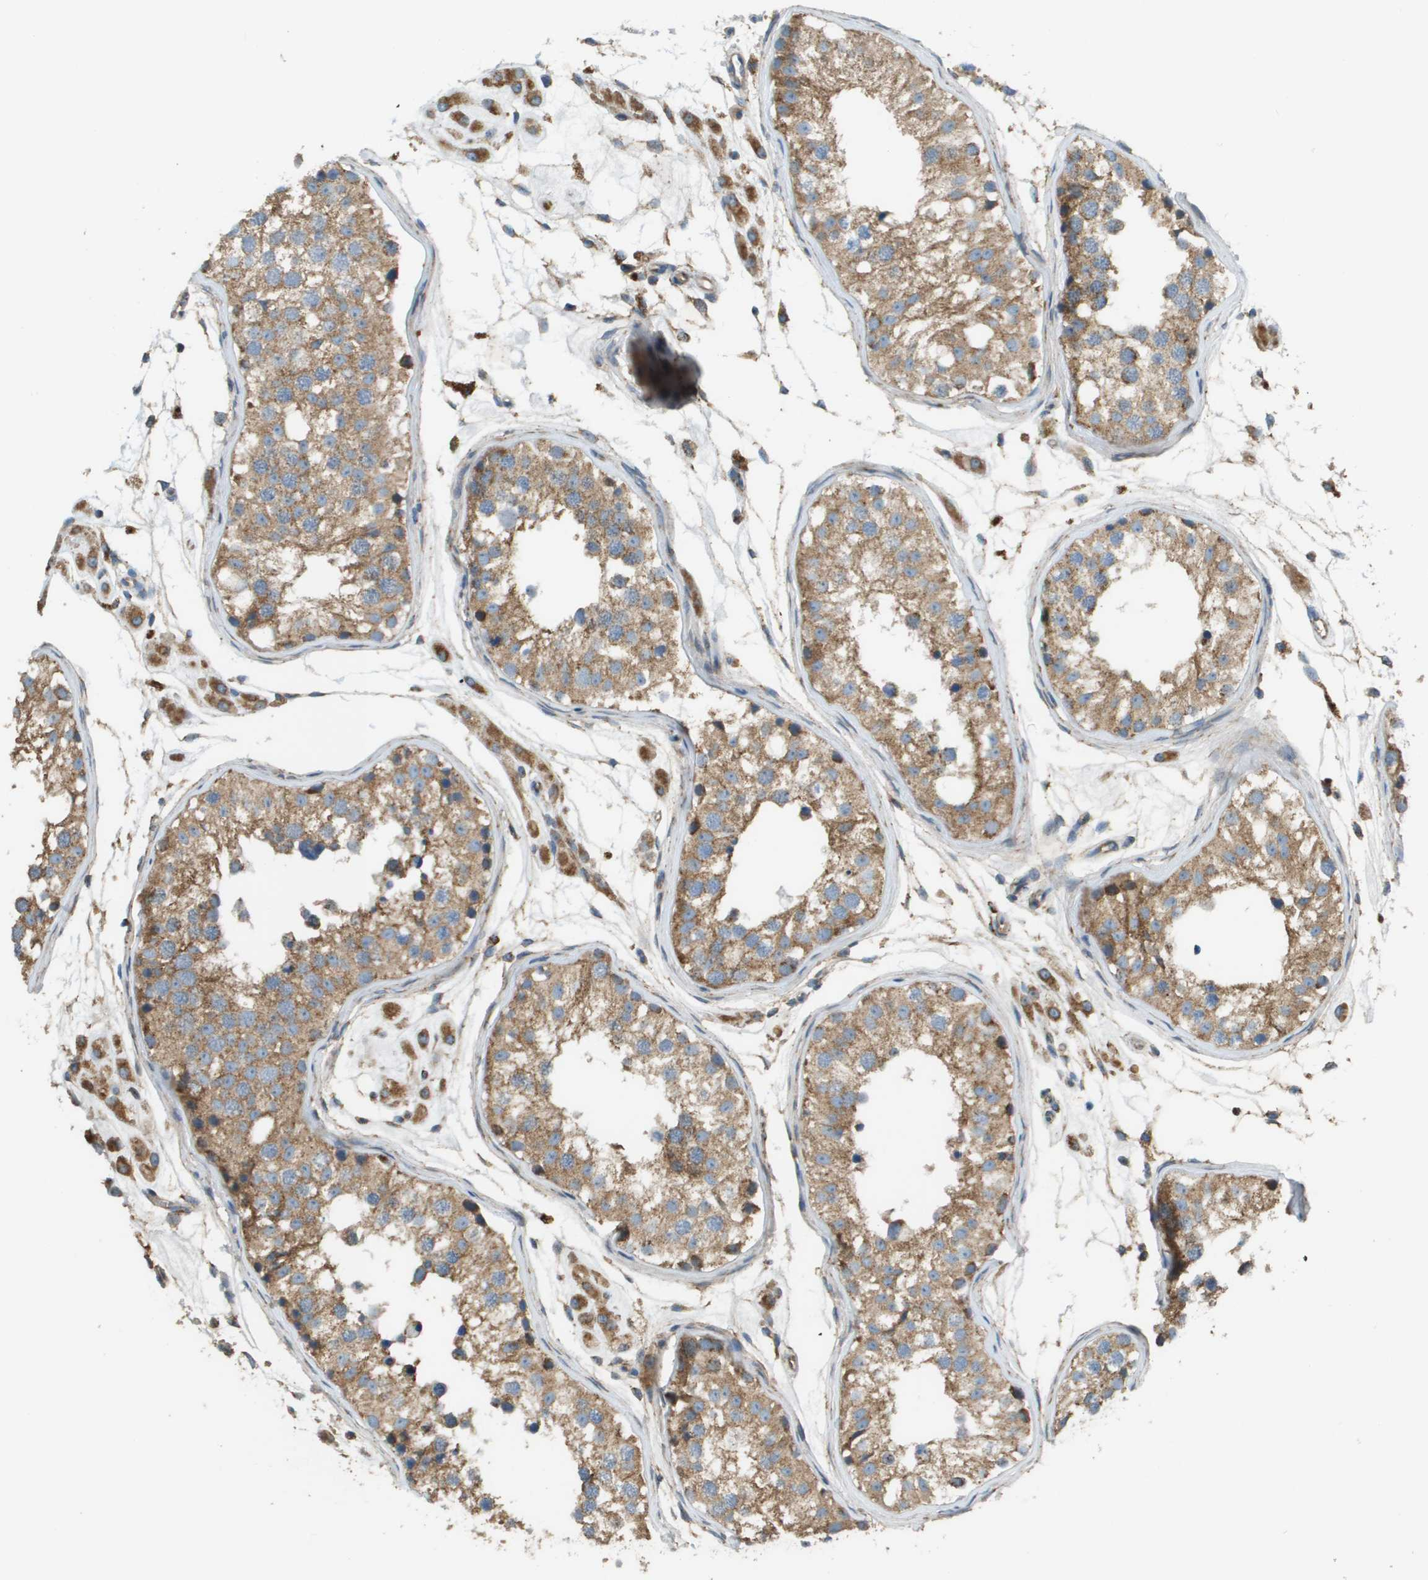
{"staining": {"intensity": "moderate", "quantity": ">75%", "location": "cytoplasmic/membranous"}, "tissue": "testis", "cell_type": "Cells in seminiferous ducts", "image_type": "normal", "snomed": [{"axis": "morphology", "description": "Normal tissue, NOS"}, {"axis": "morphology", "description": "Adenocarcinoma, metastatic, NOS"}, {"axis": "topography", "description": "Testis"}], "caption": "A high-resolution micrograph shows immunohistochemistry staining of benign testis, which displays moderate cytoplasmic/membranous positivity in about >75% of cells in seminiferous ducts.", "gene": "NRK", "patient": {"sex": "male", "age": 26}}